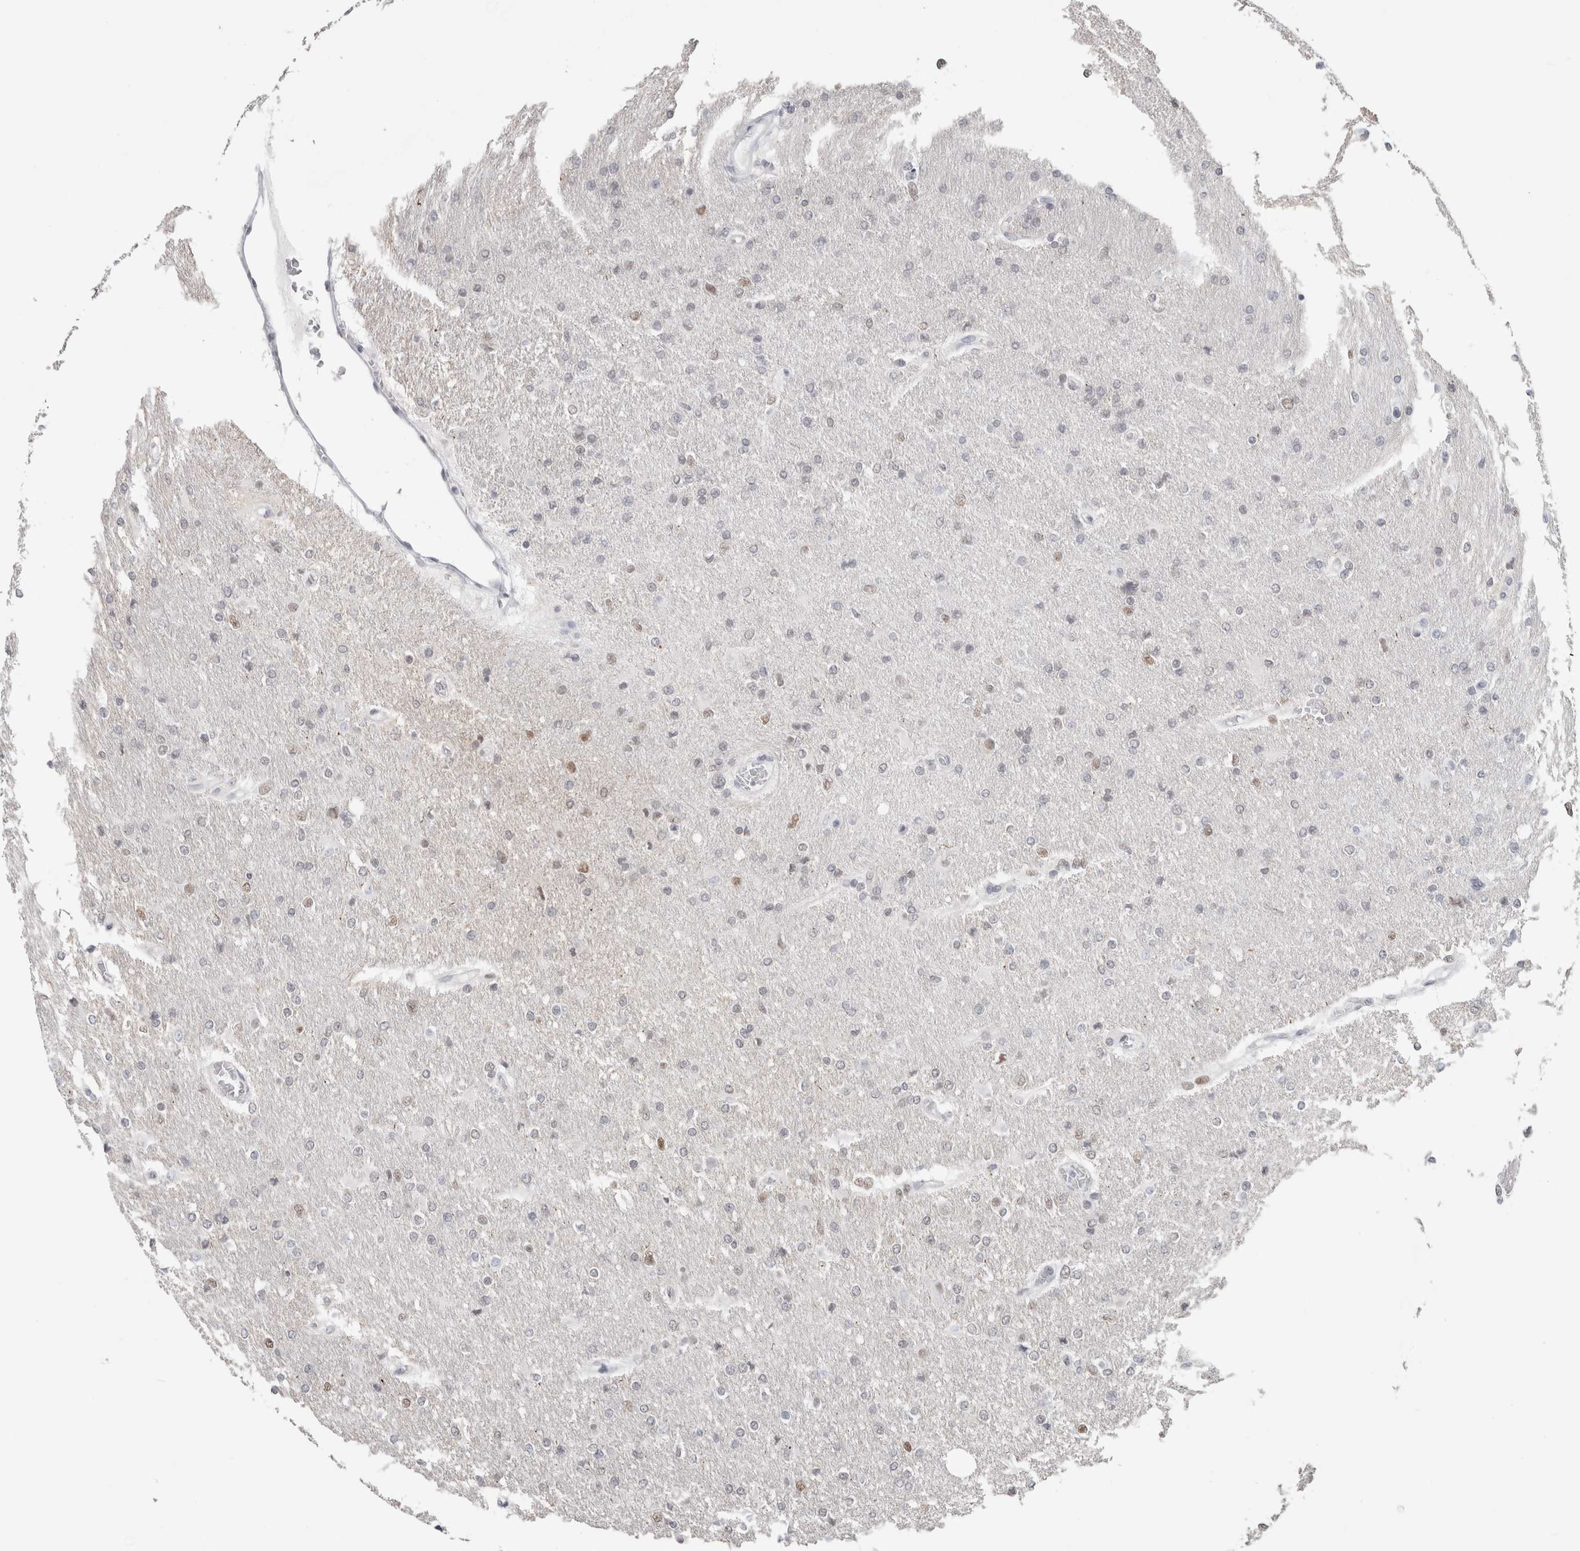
{"staining": {"intensity": "weak", "quantity": "25%-75%", "location": "nuclear"}, "tissue": "glioma", "cell_type": "Tumor cells", "image_type": "cancer", "snomed": [{"axis": "morphology", "description": "Glioma, malignant, High grade"}, {"axis": "topography", "description": "Cerebral cortex"}], "caption": "About 25%-75% of tumor cells in human malignant glioma (high-grade) show weak nuclear protein staining as visualized by brown immunohistochemical staining.", "gene": "SMARCC1", "patient": {"sex": "female", "age": 36}}